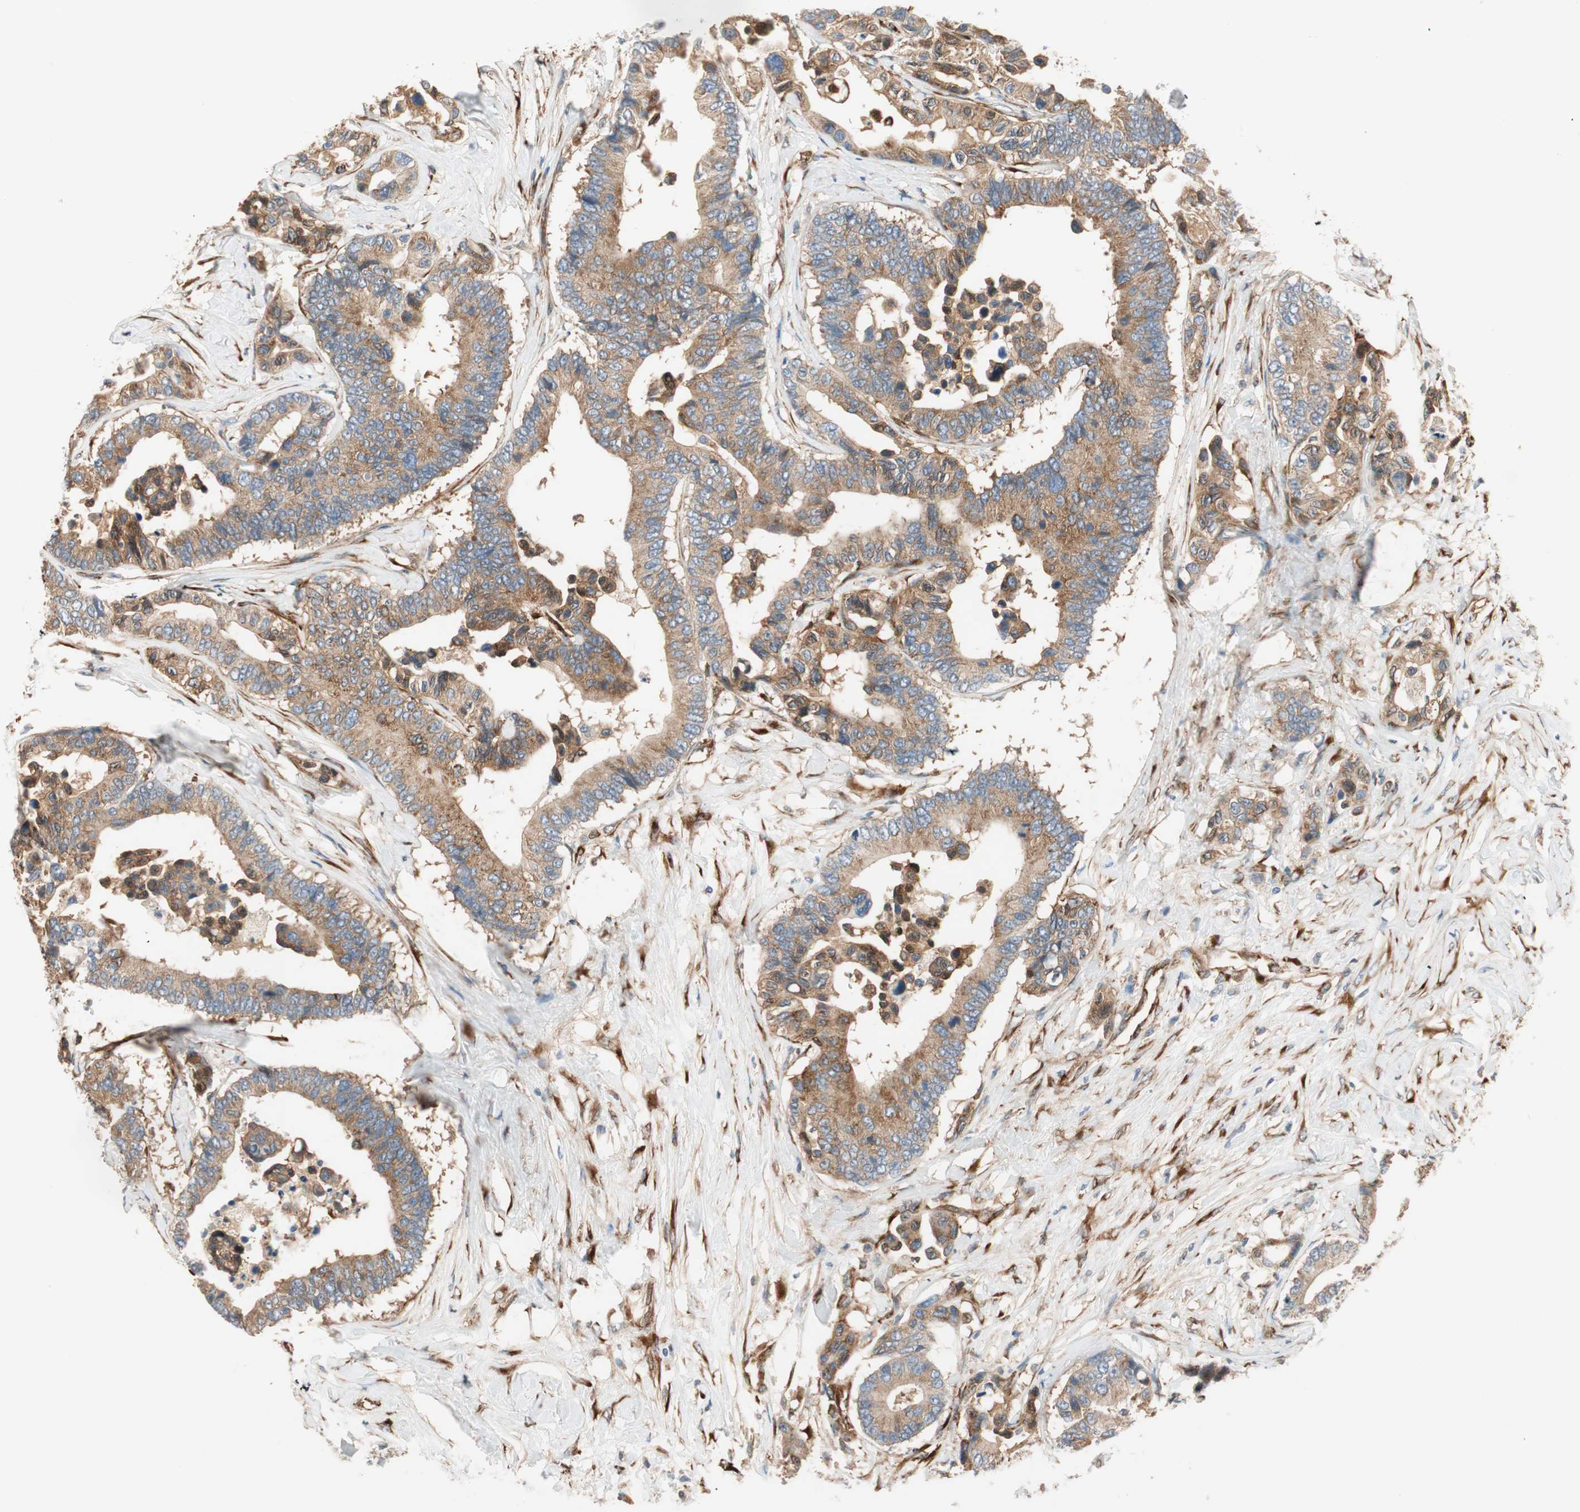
{"staining": {"intensity": "moderate", "quantity": ">75%", "location": "cytoplasmic/membranous"}, "tissue": "colorectal cancer", "cell_type": "Tumor cells", "image_type": "cancer", "snomed": [{"axis": "morphology", "description": "Normal tissue, NOS"}, {"axis": "morphology", "description": "Adenocarcinoma, NOS"}, {"axis": "topography", "description": "Colon"}], "caption": "IHC micrograph of adenocarcinoma (colorectal) stained for a protein (brown), which reveals medium levels of moderate cytoplasmic/membranous expression in about >75% of tumor cells.", "gene": "WASL", "patient": {"sex": "male", "age": 82}}